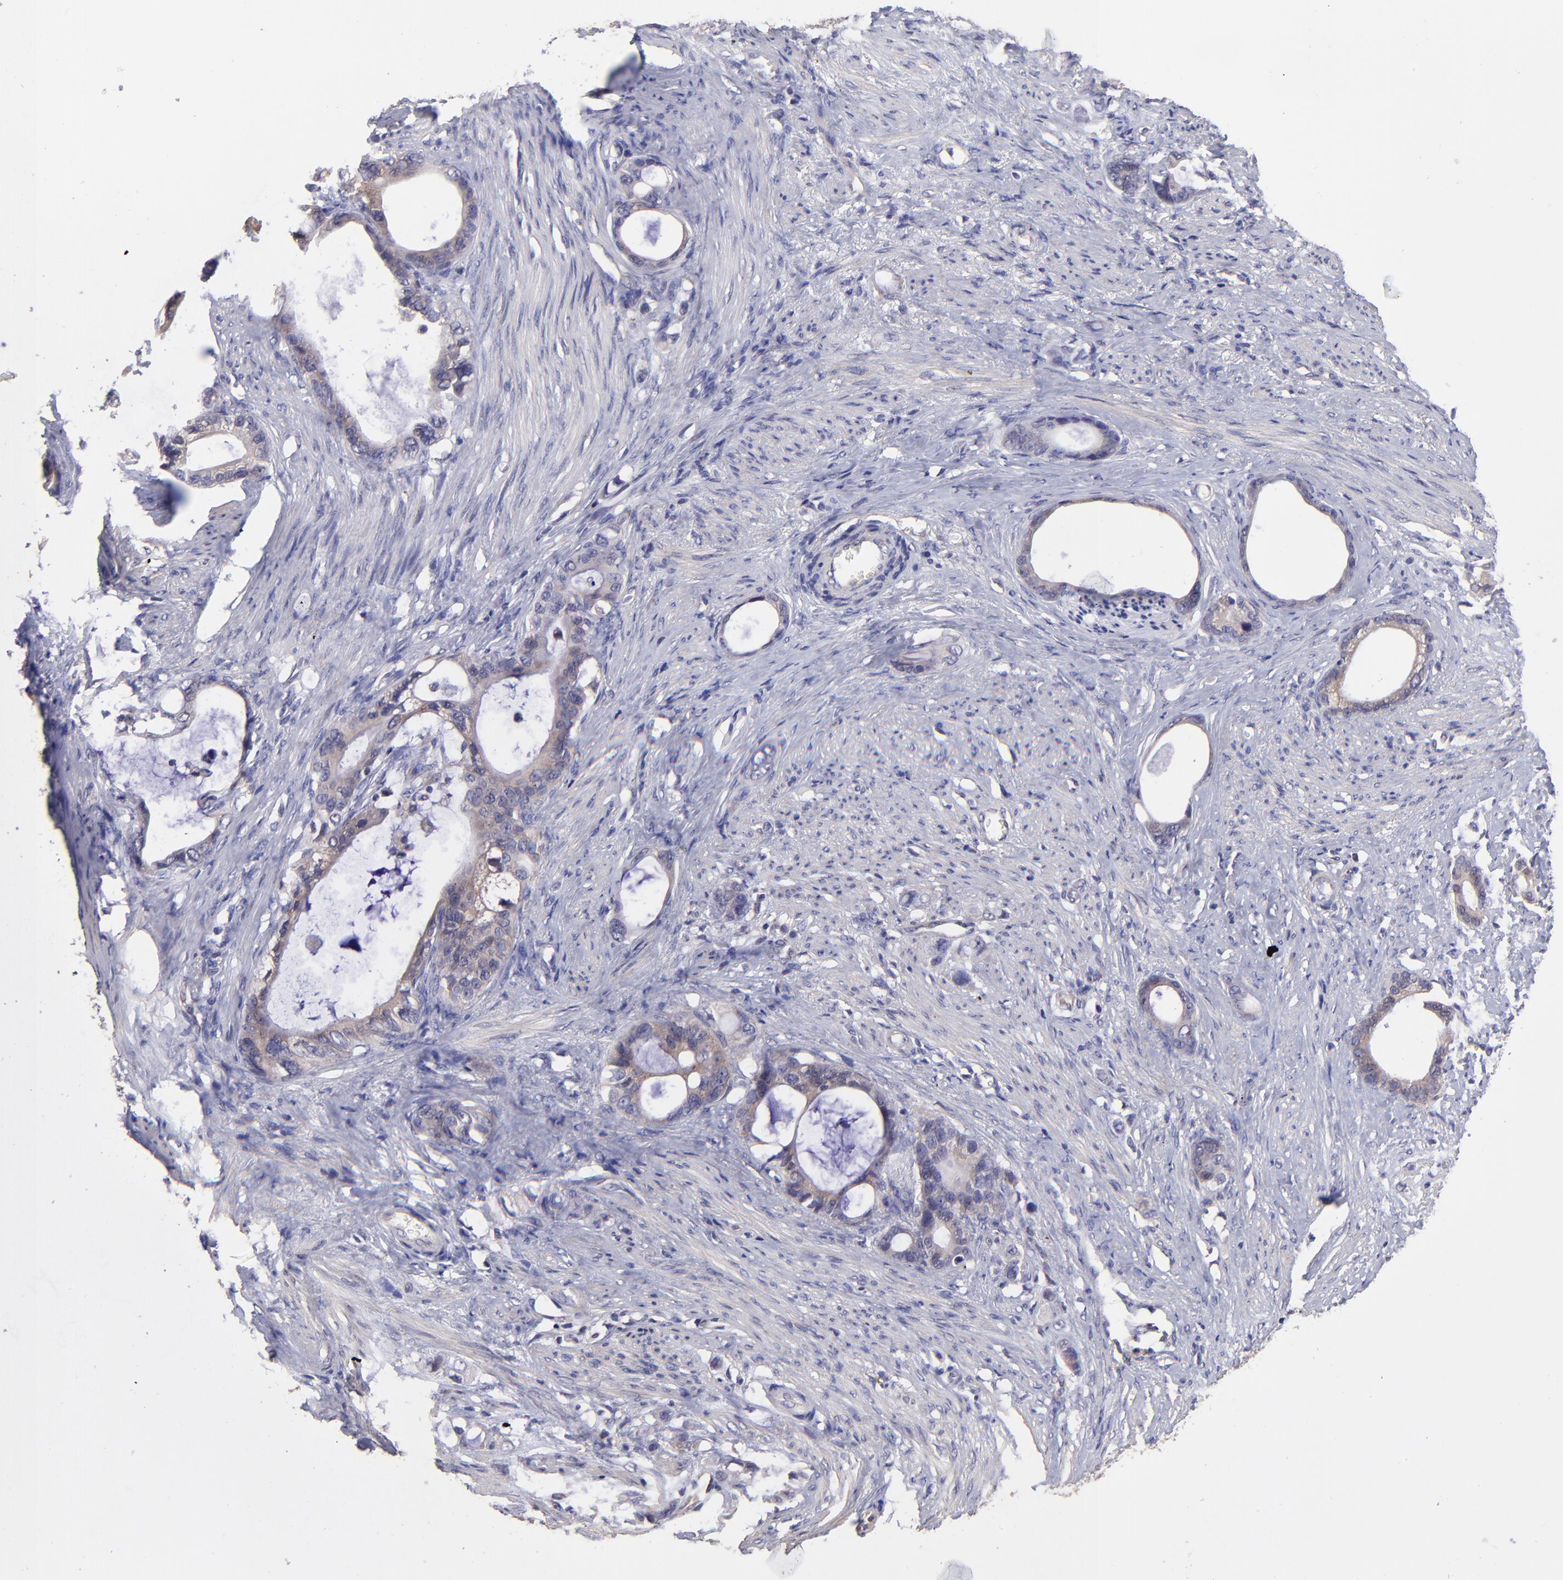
{"staining": {"intensity": "moderate", "quantity": ">75%", "location": "cytoplasmic/membranous"}, "tissue": "stomach cancer", "cell_type": "Tumor cells", "image_type": "cancer", "snomed": [{"axis": "morphology", "description": "Adenocarcinoma, NOS"}, {"axis": "topography", "description": "Stomach"}], "caption": "A brown stain shows moderate cytoplasmic/membranous positivity of a protein in human stomach cancer tumor cells.", "gene": "NSF", "patient": {"sex": "female", "age": 75}}